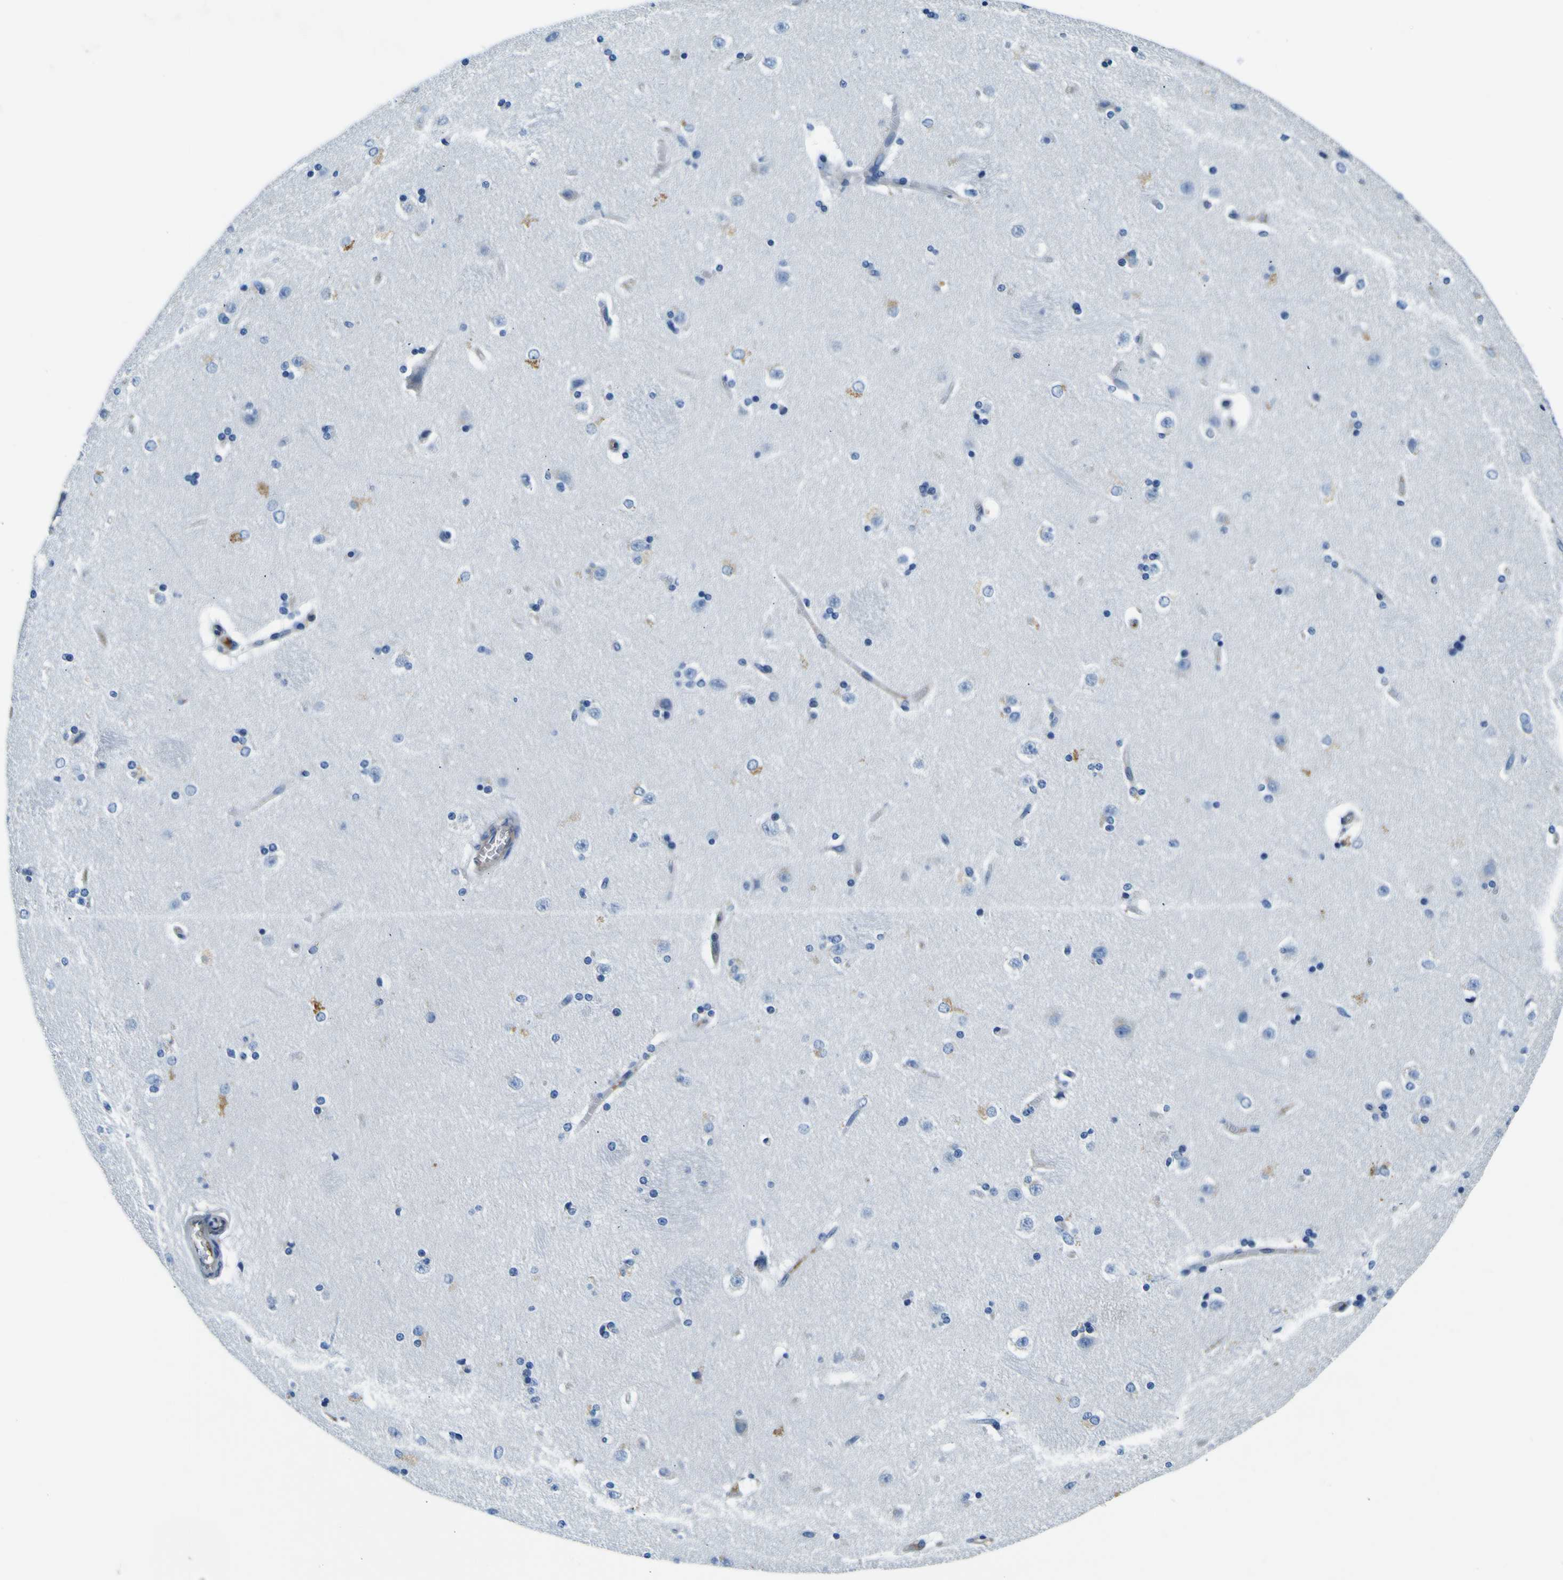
{"staining": {"intensity": "negative", "quantity": "none", "location": "none"}, "tissue": "caudate", "cell_type": "Glial cells", "image_type": "normal", "snomed": [{"axis": "morphology", "description": "Normal tissue, NOS"}, {"axis": "topography", "description": "Lateral ventricle wall"}], "caption": "Immunohistochemistry (IHC) photomicrograph of normal caudate: human caudate stained with DAB reveals no significant protein positivity in glial cells.", "gene": "ADGRA2", "patient": {"sex": "female", "age": 19}}